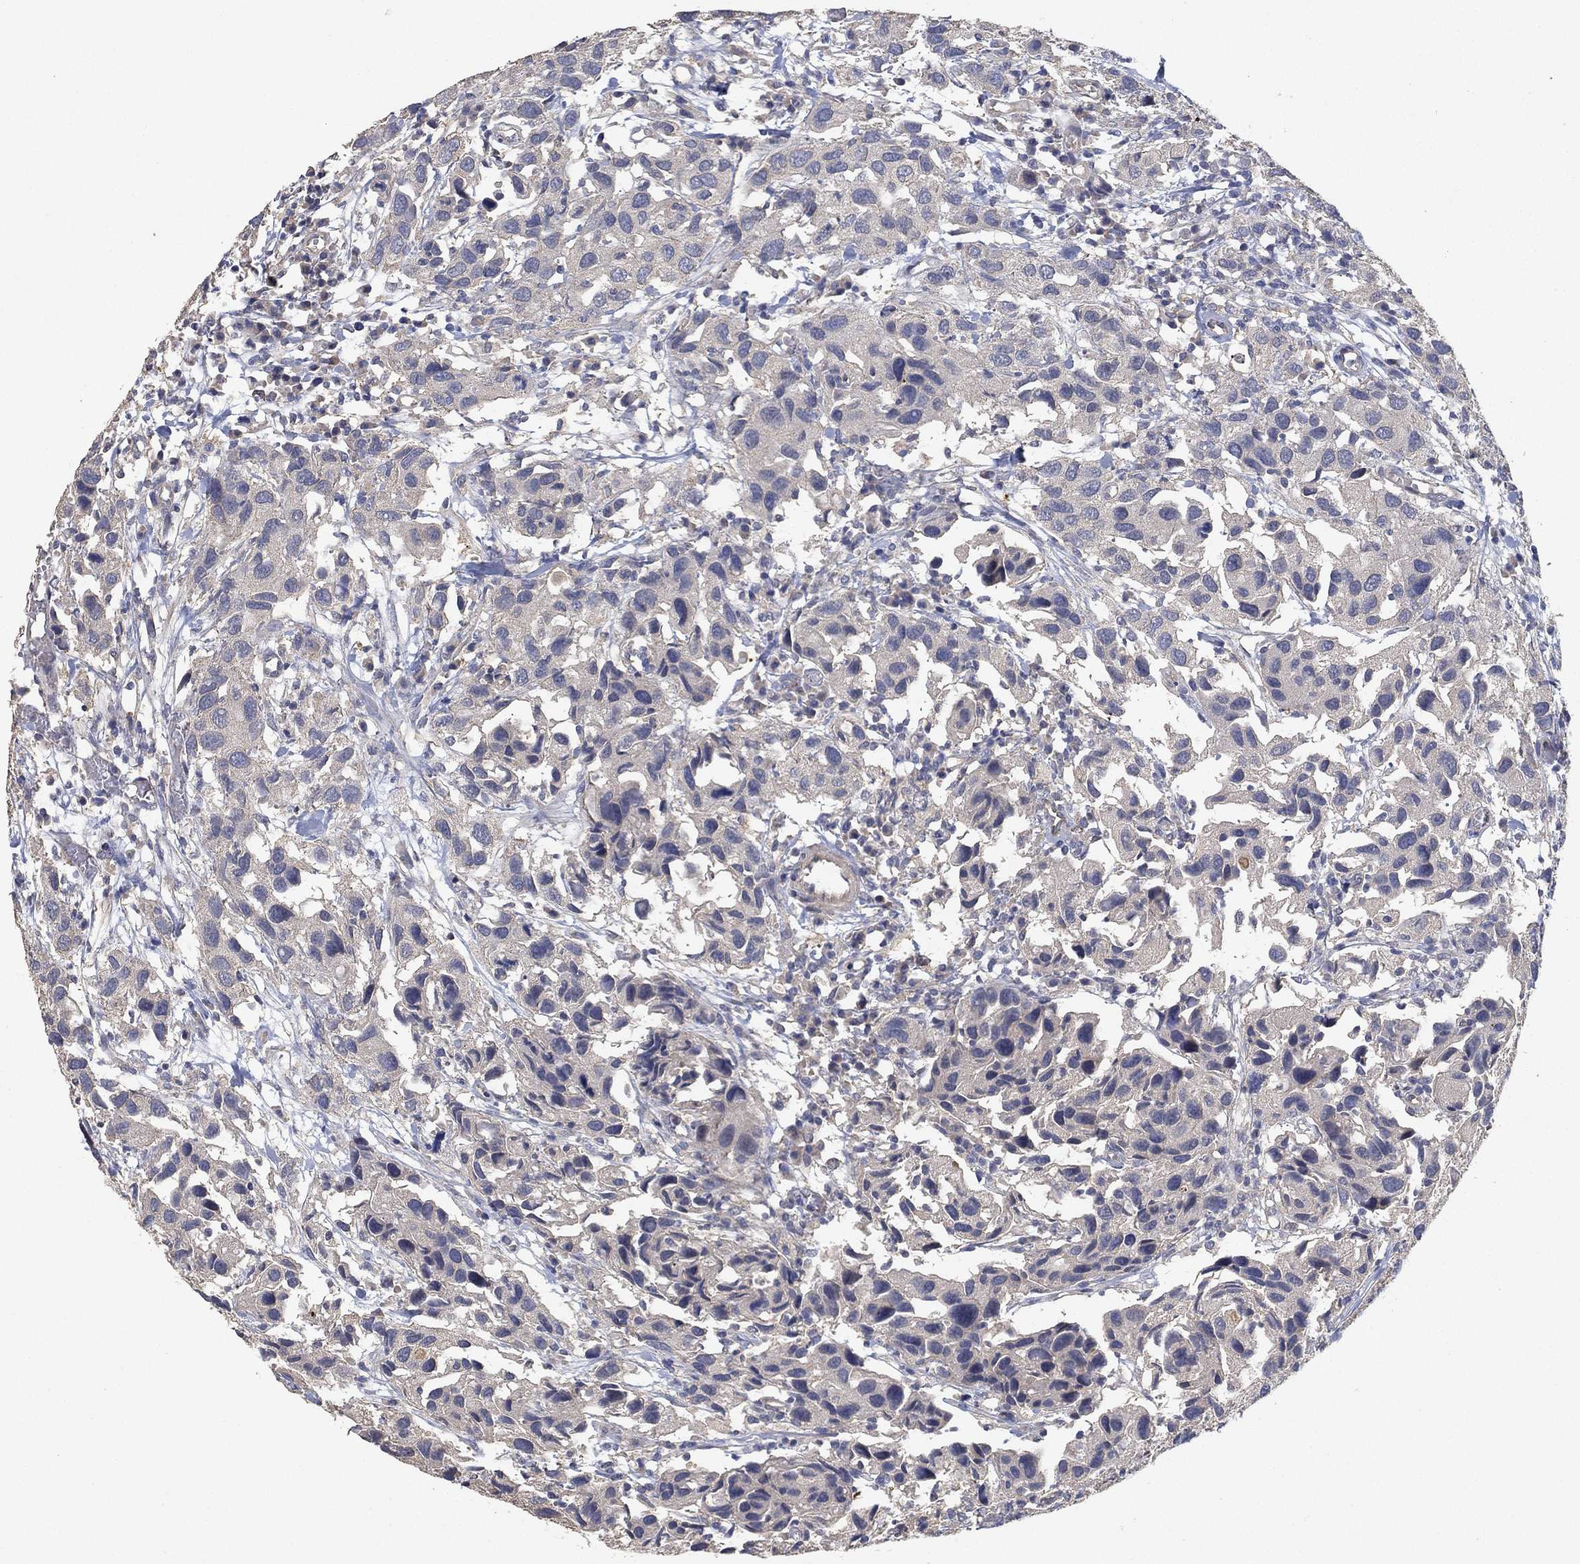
{"staining": {"intensity": "negative", "quantity": "none", "location": "none"}, "tissue": "urothelial cancer", "cell_type": "Tumor cells", "image_type": "cancer", "snomed": [{"axis": "morphology", "description": "Urothelial carcinoma, High grade"}, {"axis": "topography", "description": "Urinary bladder"}], "caption": "Immunohistochemistry (IHC) micrograph of neoplastic tissue: human high-grade urothelial carcinoma stained with DAB (3,3'-diaminobenzidine) displays no significant protein positivity in tumor cells.", "gene": "MCUR1", "patient": {"sex": "male", "age": 79}}